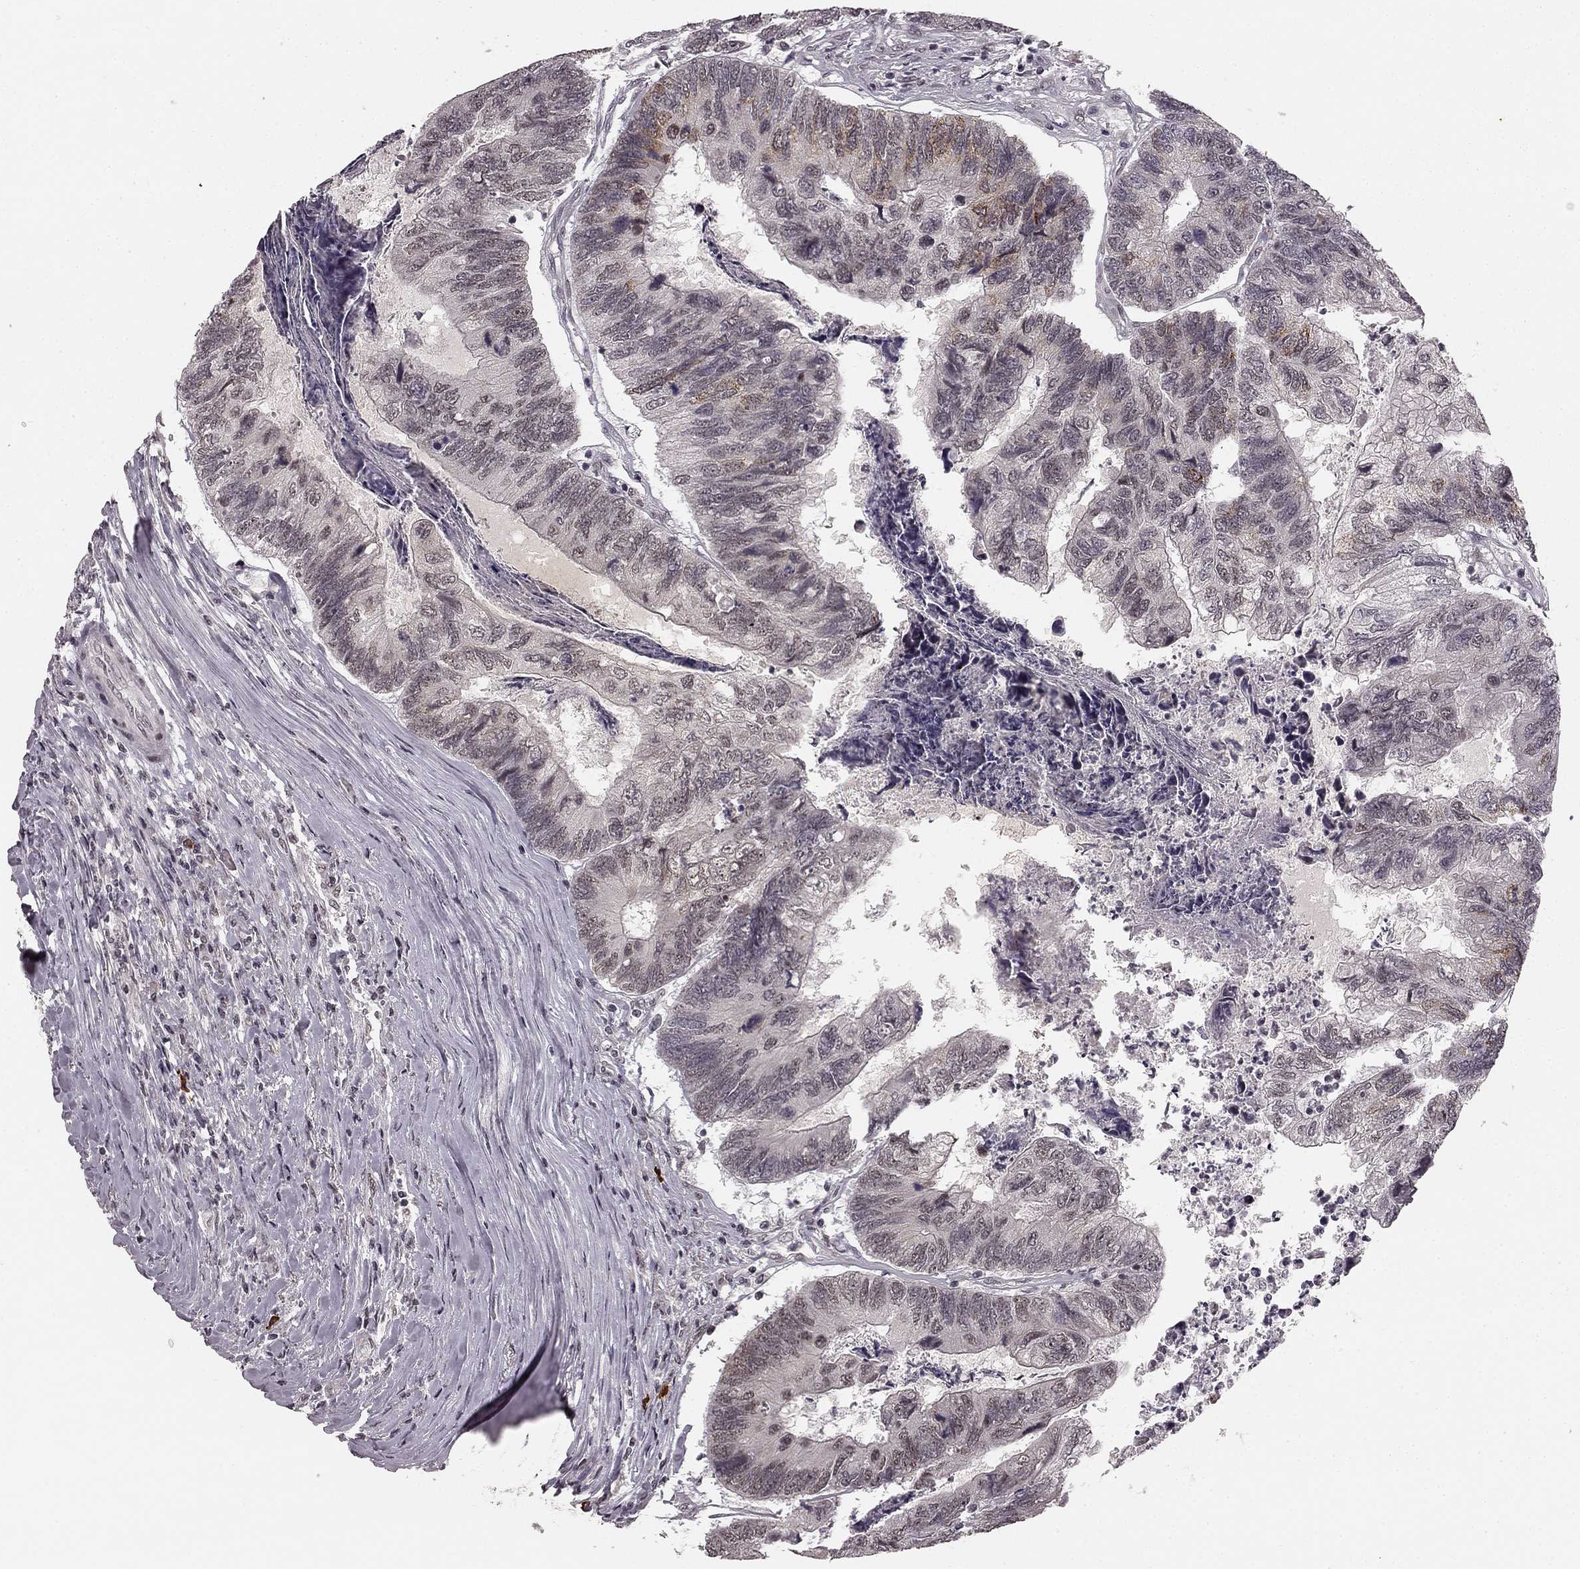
{"staining": {"intensity": "moderate", "quantity": "<25%", "location": "cytoplasmic/membranous"}, "tissue": "colorectal cancer", "cell_type": "Tumor cells", "image_type": "cancer", "snomed": [{"axis": "morphology", "description": "Adenocarcinoma, NOS"}, {"axis": "topography", "description": "Colon"}], "caption": "Adenocarcinoma (colorectal) stained with a protein marker exhibits moderate staining in tumor cells.", "gene": "HCN4", "patient": {"sex": "female", "age": 67}}